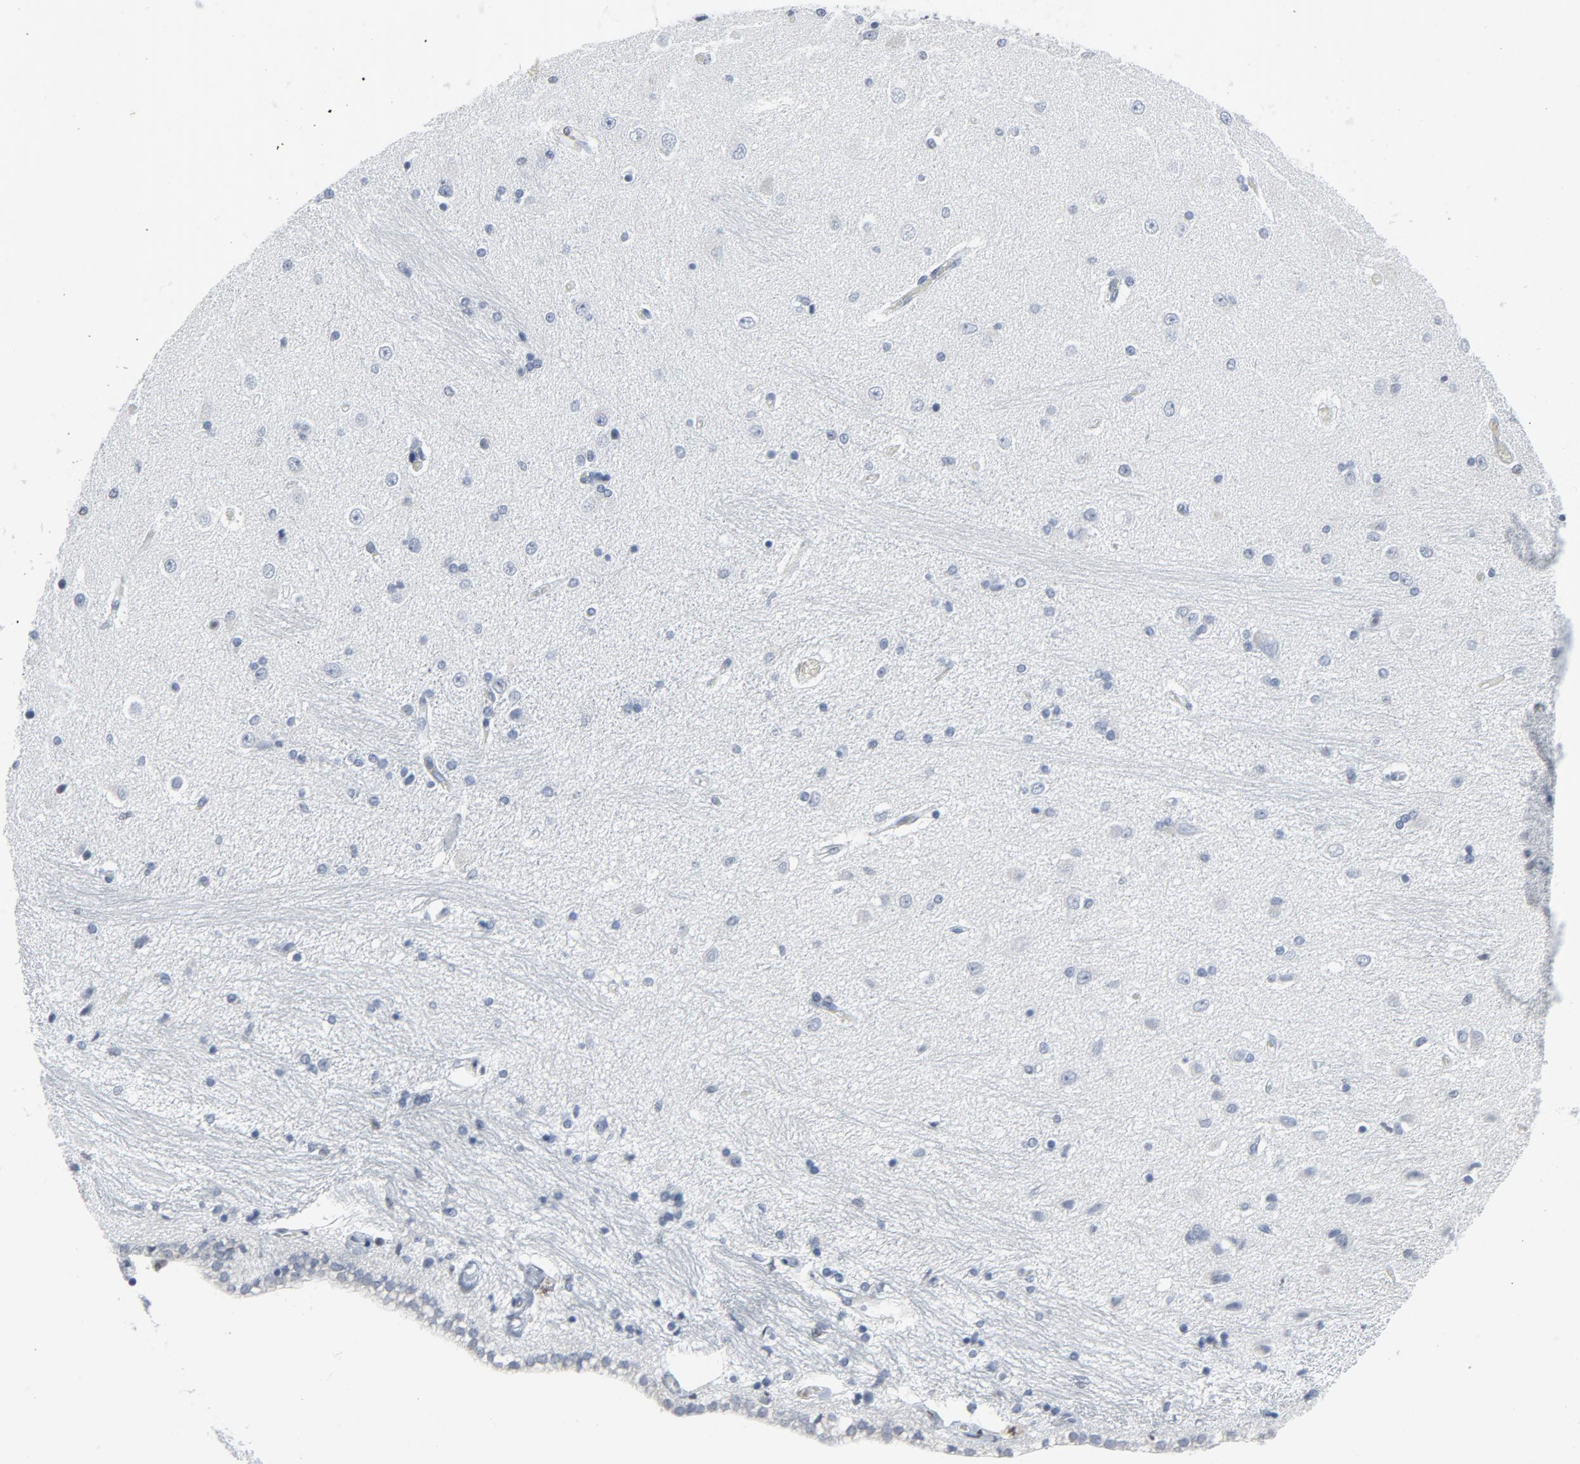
{"staining": {"intensity": "negative", "quantity": "none", "location": "none"}, "tissue": "hippocampus", "cell_type": "Glial cells", "image_type": "normal", "snomed": [{"axis": "morphology", "description": "Normal tissue, NOS"}, {"axis": "topography", "description": "Hippocampus"}], "caption": "Immunohistochemistry (IHC) photomicrograph of unremarkable hippocampus stained for a protein (brown), which demonstrates no positivity in glial cells. Brightfield microscopy of immunohistochemistry (IHC) stained with DAB (3,3'-diaminobenzidine) (brown) and hematoxylin (blue), captured at high magnification.", "gene": "STAT5A", "patient": {"sex": "female", "age": 54}}